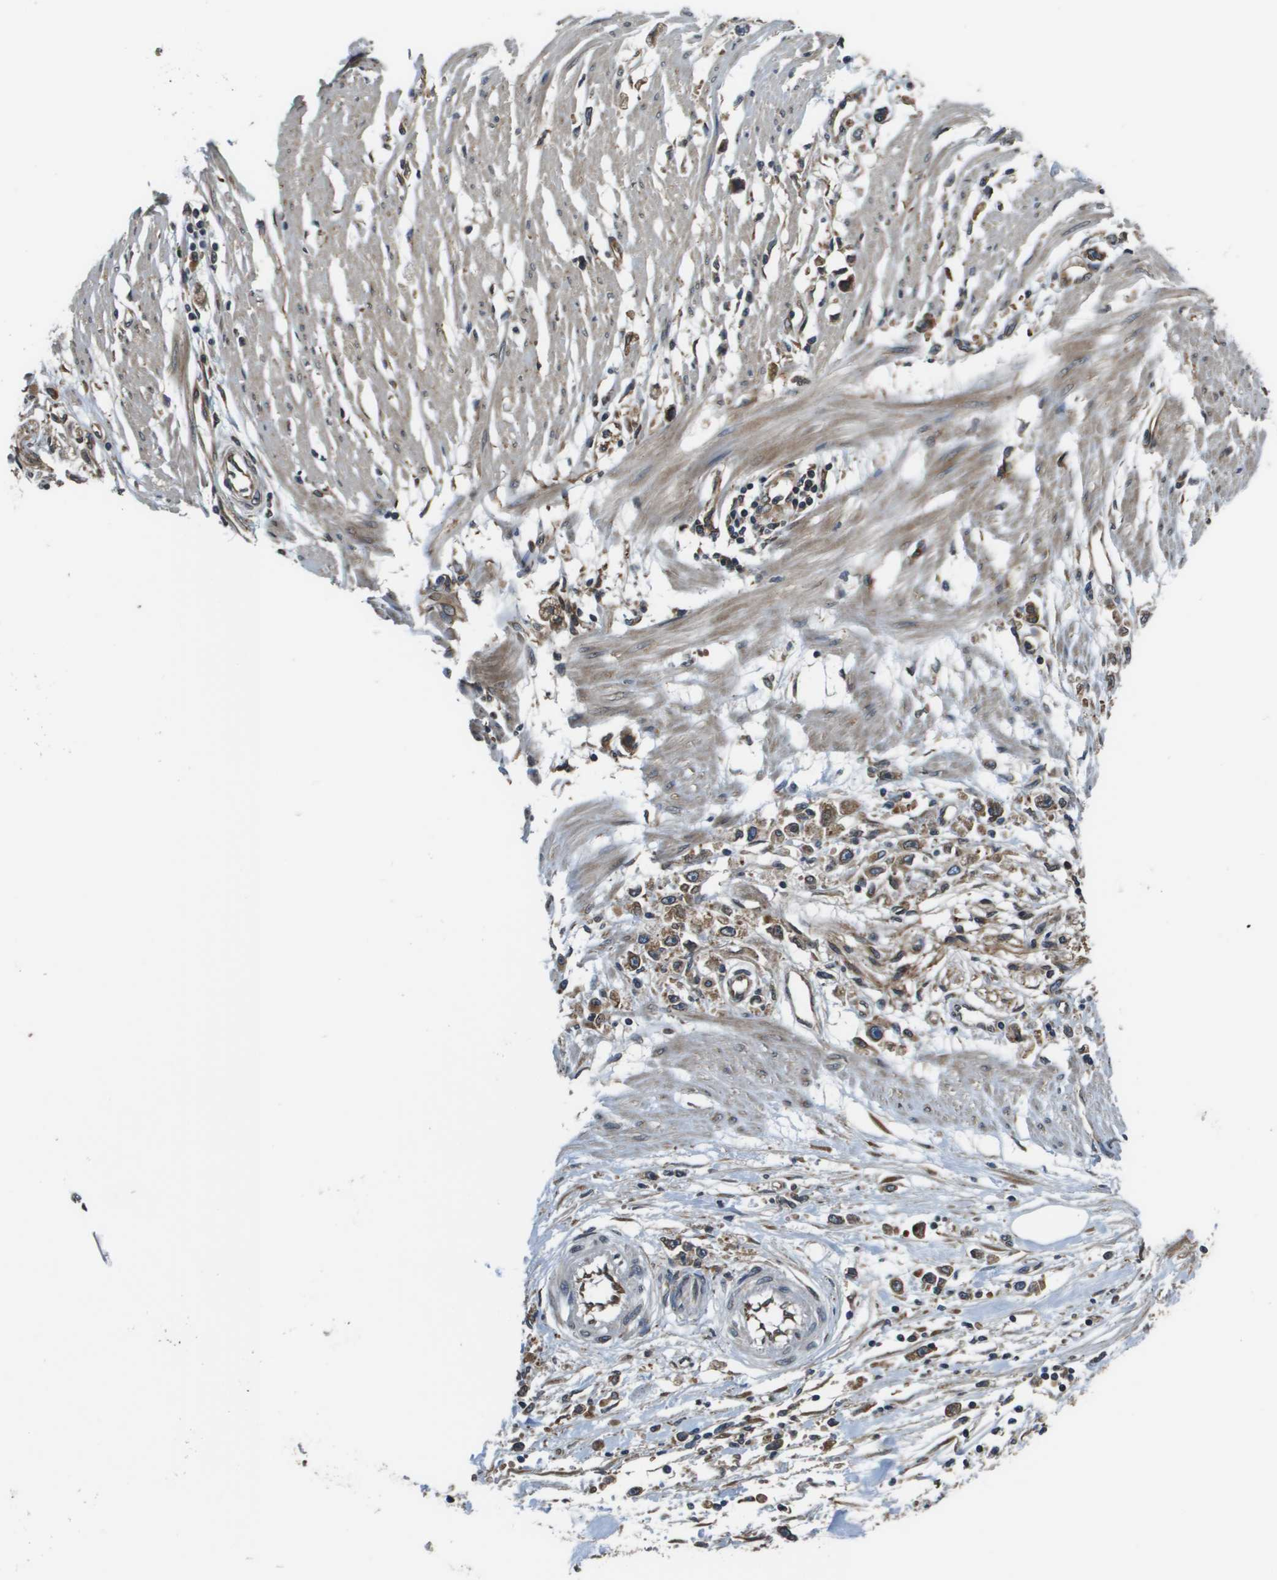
{"staining": {"intensity": "moderate", "quantity": ">75%", "location": "cytoplasmic/membranous"}, "tissue": "stomach cancer", "cell_type": "Tumor cells", "image_type": "cancer", "snomed": [{"axis": "morphology", "description": "Adenocarcinoma, NOS"}, {"axis": "topography", "description": "Stomach"}], "caption": "Stomach adenocarcinoma stained for a protein displays moderate cytoplasmic/membranous positivity in tumor cells.", "gene": "SEC62", "patient": {"sex": "female", "age": 59}}